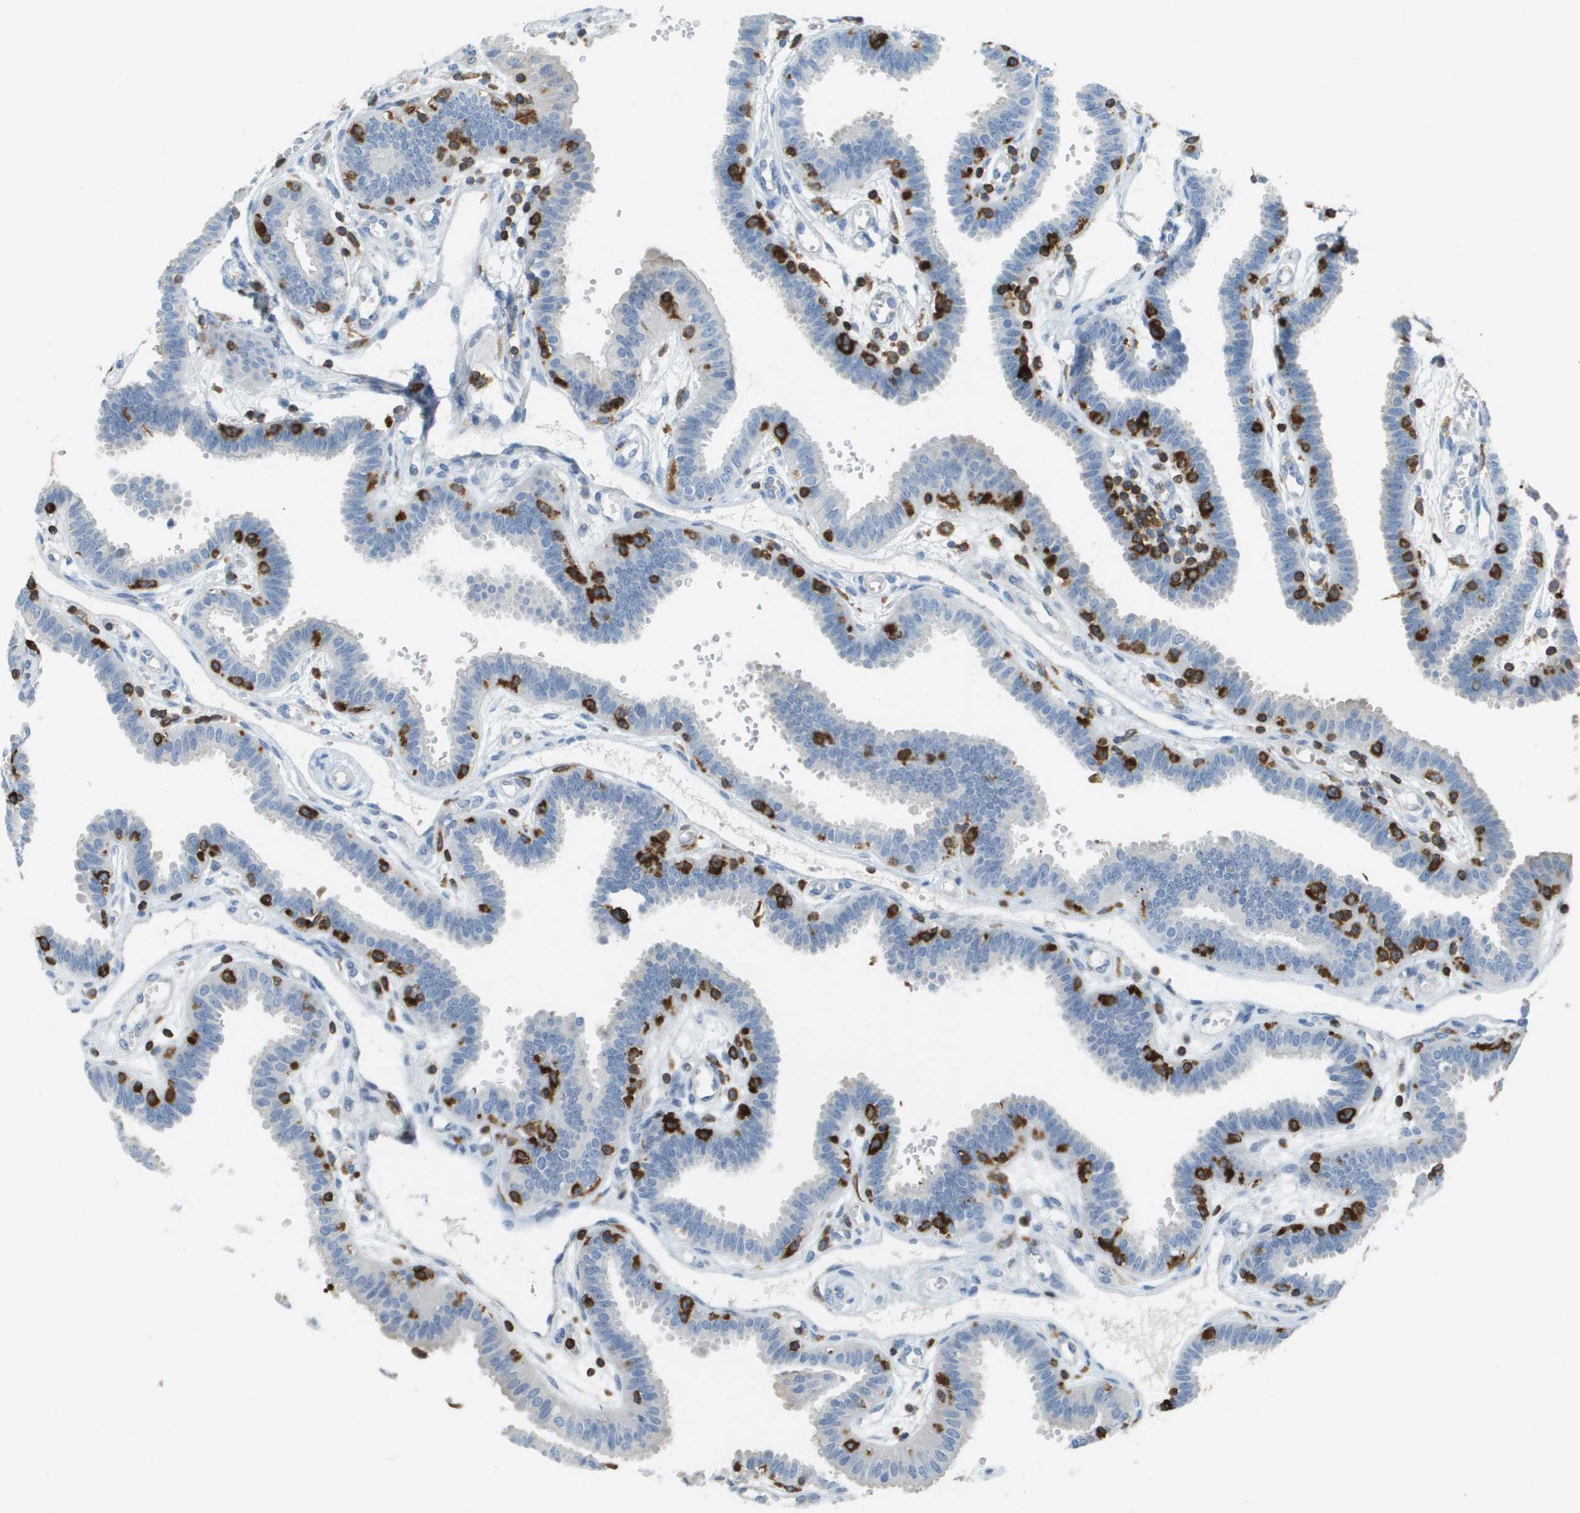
{"staining": {"intensity": "negative", "quantity": "none", "location": "none"}, "tissue": "fallopian tube", "cell_type": "Glandular cells", "image_type": "normal", "snomed": [{"axis": "morphology", "description": "Normal tissue, NOS"}, {"axis": "topography", "description": "Fallopian tube"}], "caption": "High power microscopy histopathology image of an immunohistochemistry (IHC) photomicrograph of normal fallopian tube, revealing no significant expression in glandular cells. Brightfield microscopy of IHC stained with DAB (brown) and hematoxylin (blue), captured at high magnification.", "gene": "APBB1IP", "patient": {"sex": "female", "age": 32}}